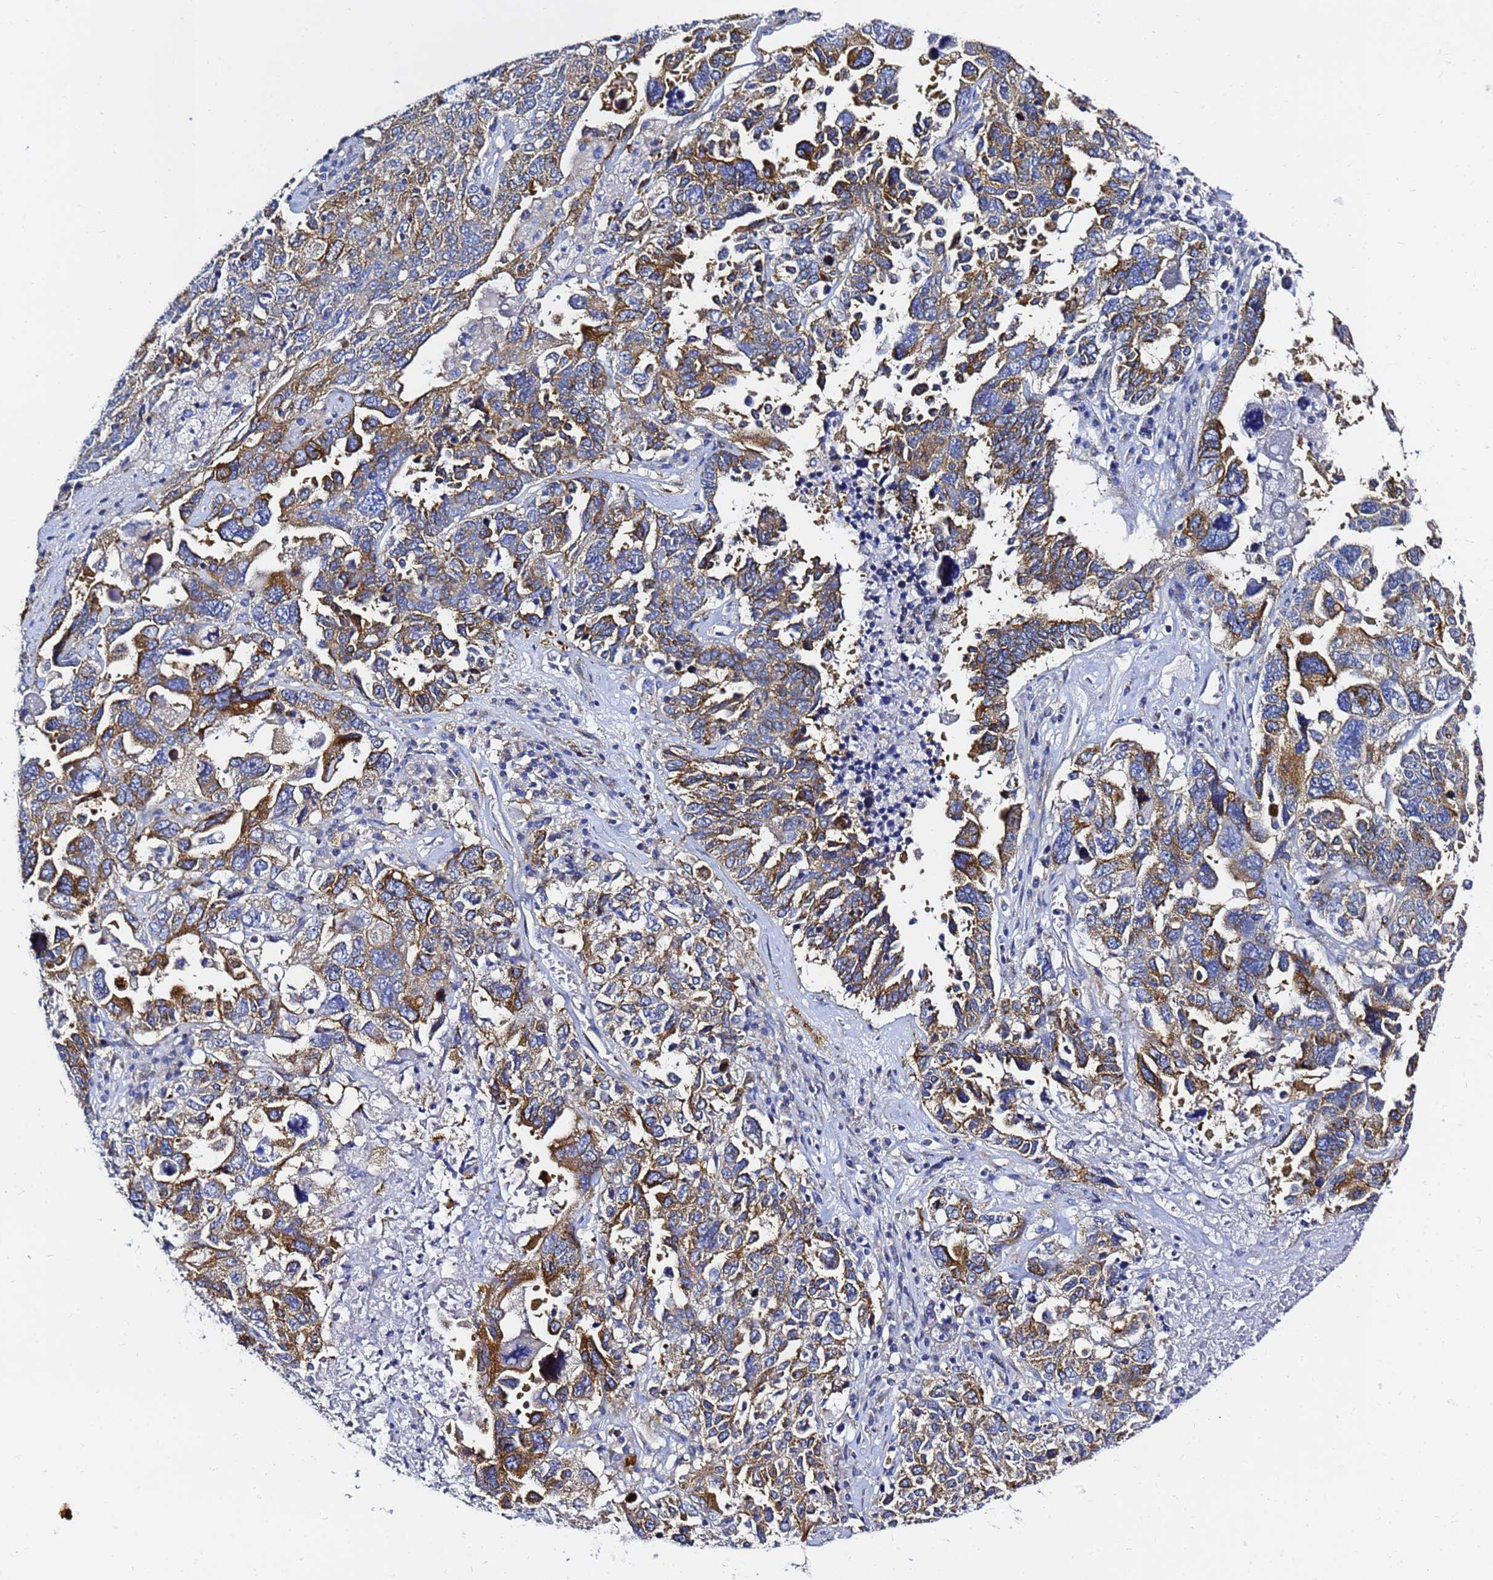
{"staining": {"intensity": "moderate", "quantity": "25%-75%", "location": "cytoplasmic/membranous"}, "tissue": "ovarian cancer", "cell_type": "Tumor cells", "image_type": "cancer", "snomed": [{"axis": "morphology", "description": "Carcinoma, endometroid"}, {"axis": "topography", "description": "Ovary"}], "caption": "Protein expression analysis of human endometroid carcinoma (ovarian) reveals moderate cytoplasmic/membranous expression in about 25%-75% of tumor cells. Immunohistochemistry (ihc) stains the protein in brown and the nuclei are stained blue.", "gene": "TUBA8", "patient": {"sex": "female", "age": 62}}